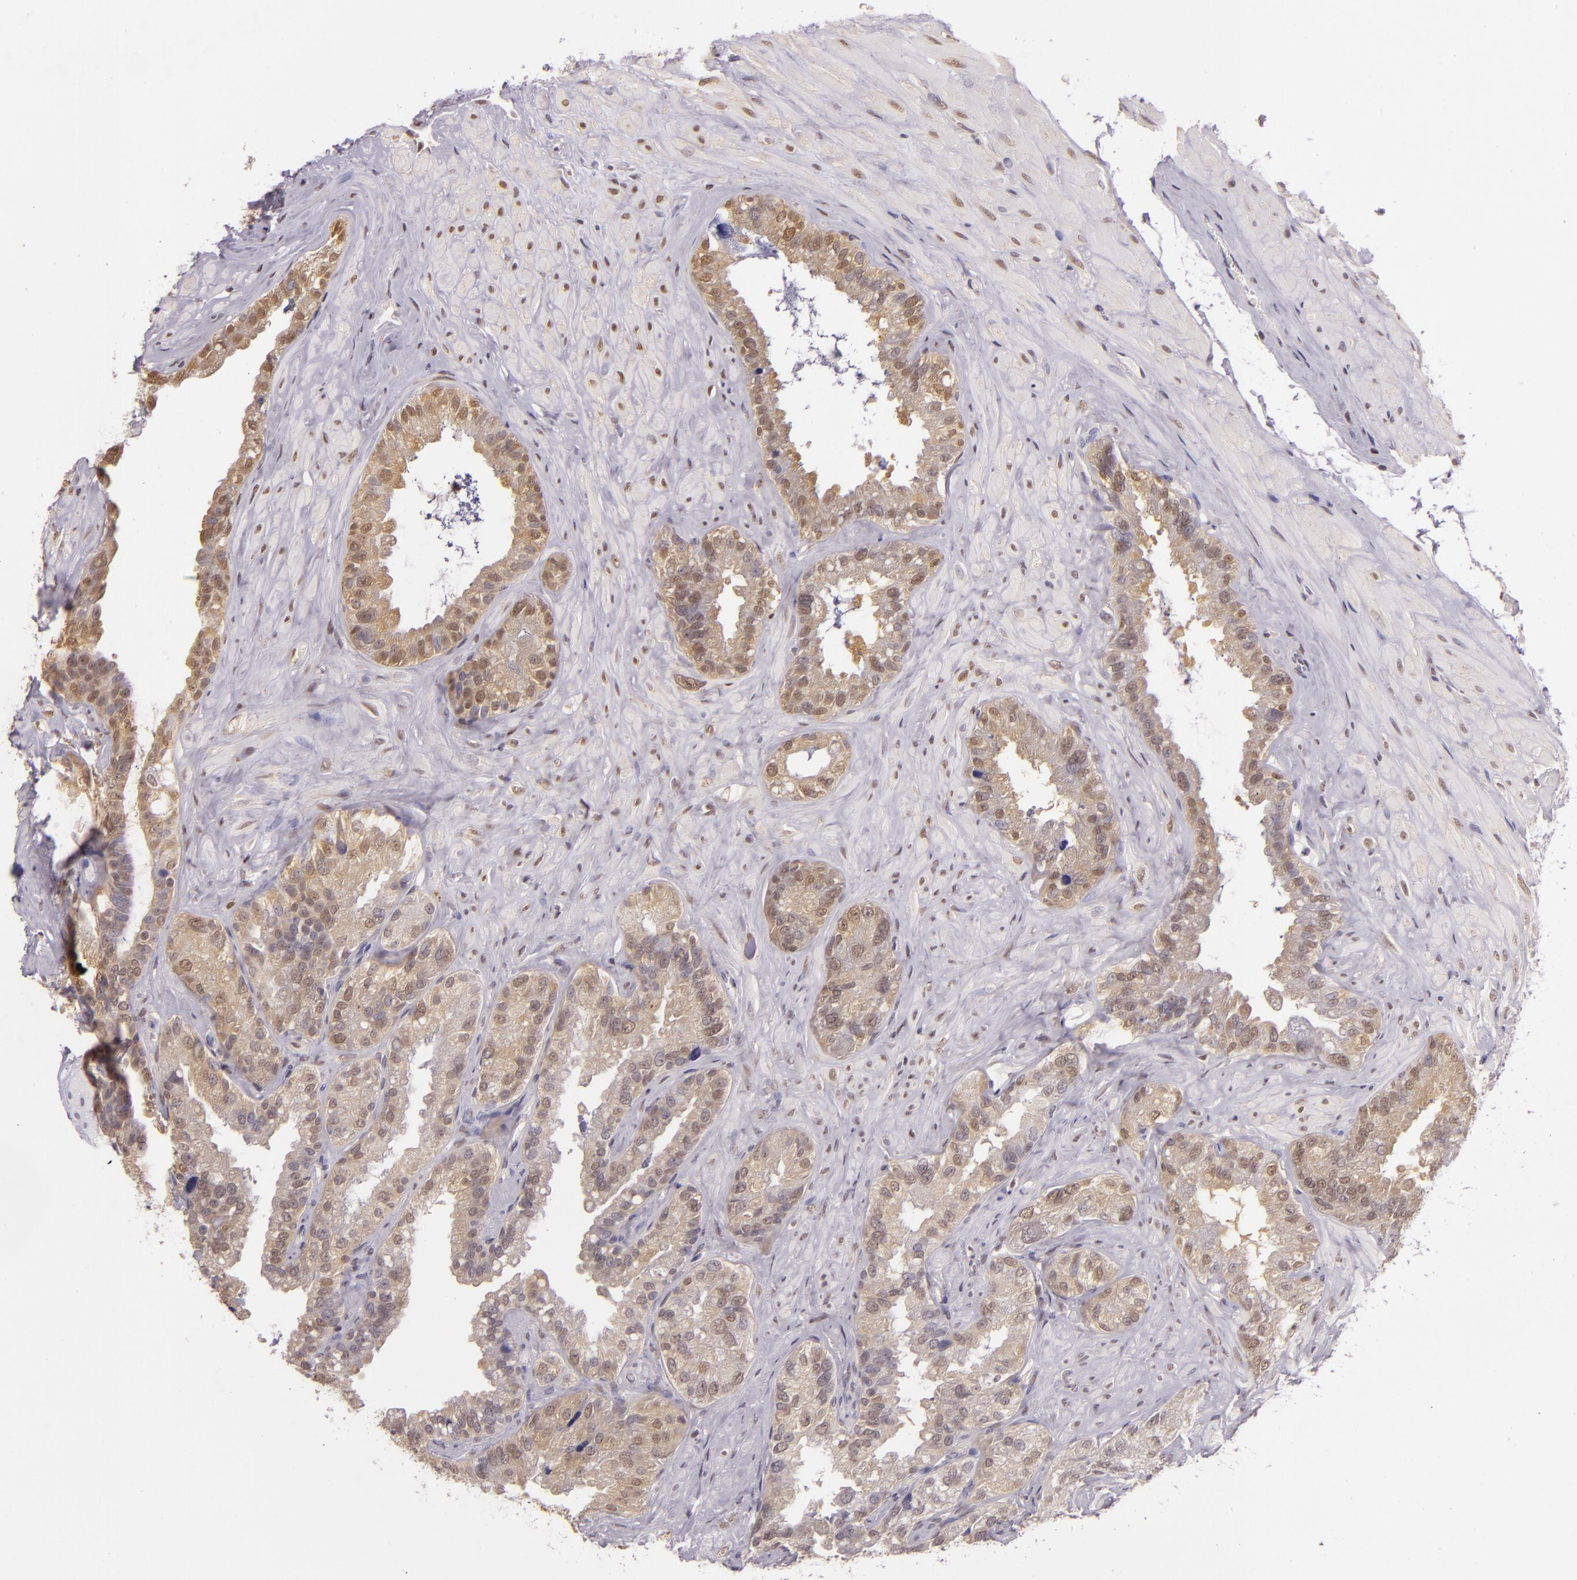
{"staining": {"intensity": "moderate", "quantity": "25%-75%", "location": "cytoplasmic/membranous,nuclear"}, "tissue": "seminal vesicle", "cell_type": "Glandular cells", "image_type": "normal", "snomed": [{"axis": "morphology", "description": "Normal tissue, NOS"}, {"axis": "topography", "description": "Seminal veicle"}], "caption": "High-magnification brightfield microscopy of benign seminal vesicle stained with DAB (brown) and counterstained with hematoxylin (blue). glandular cells exhibit moderate cytoplasmic/membranous,nuclear expression is seen in about25%-75% of cells.", "gene": "HSPA8", "patient": {"sex": "male", "age": 63}}